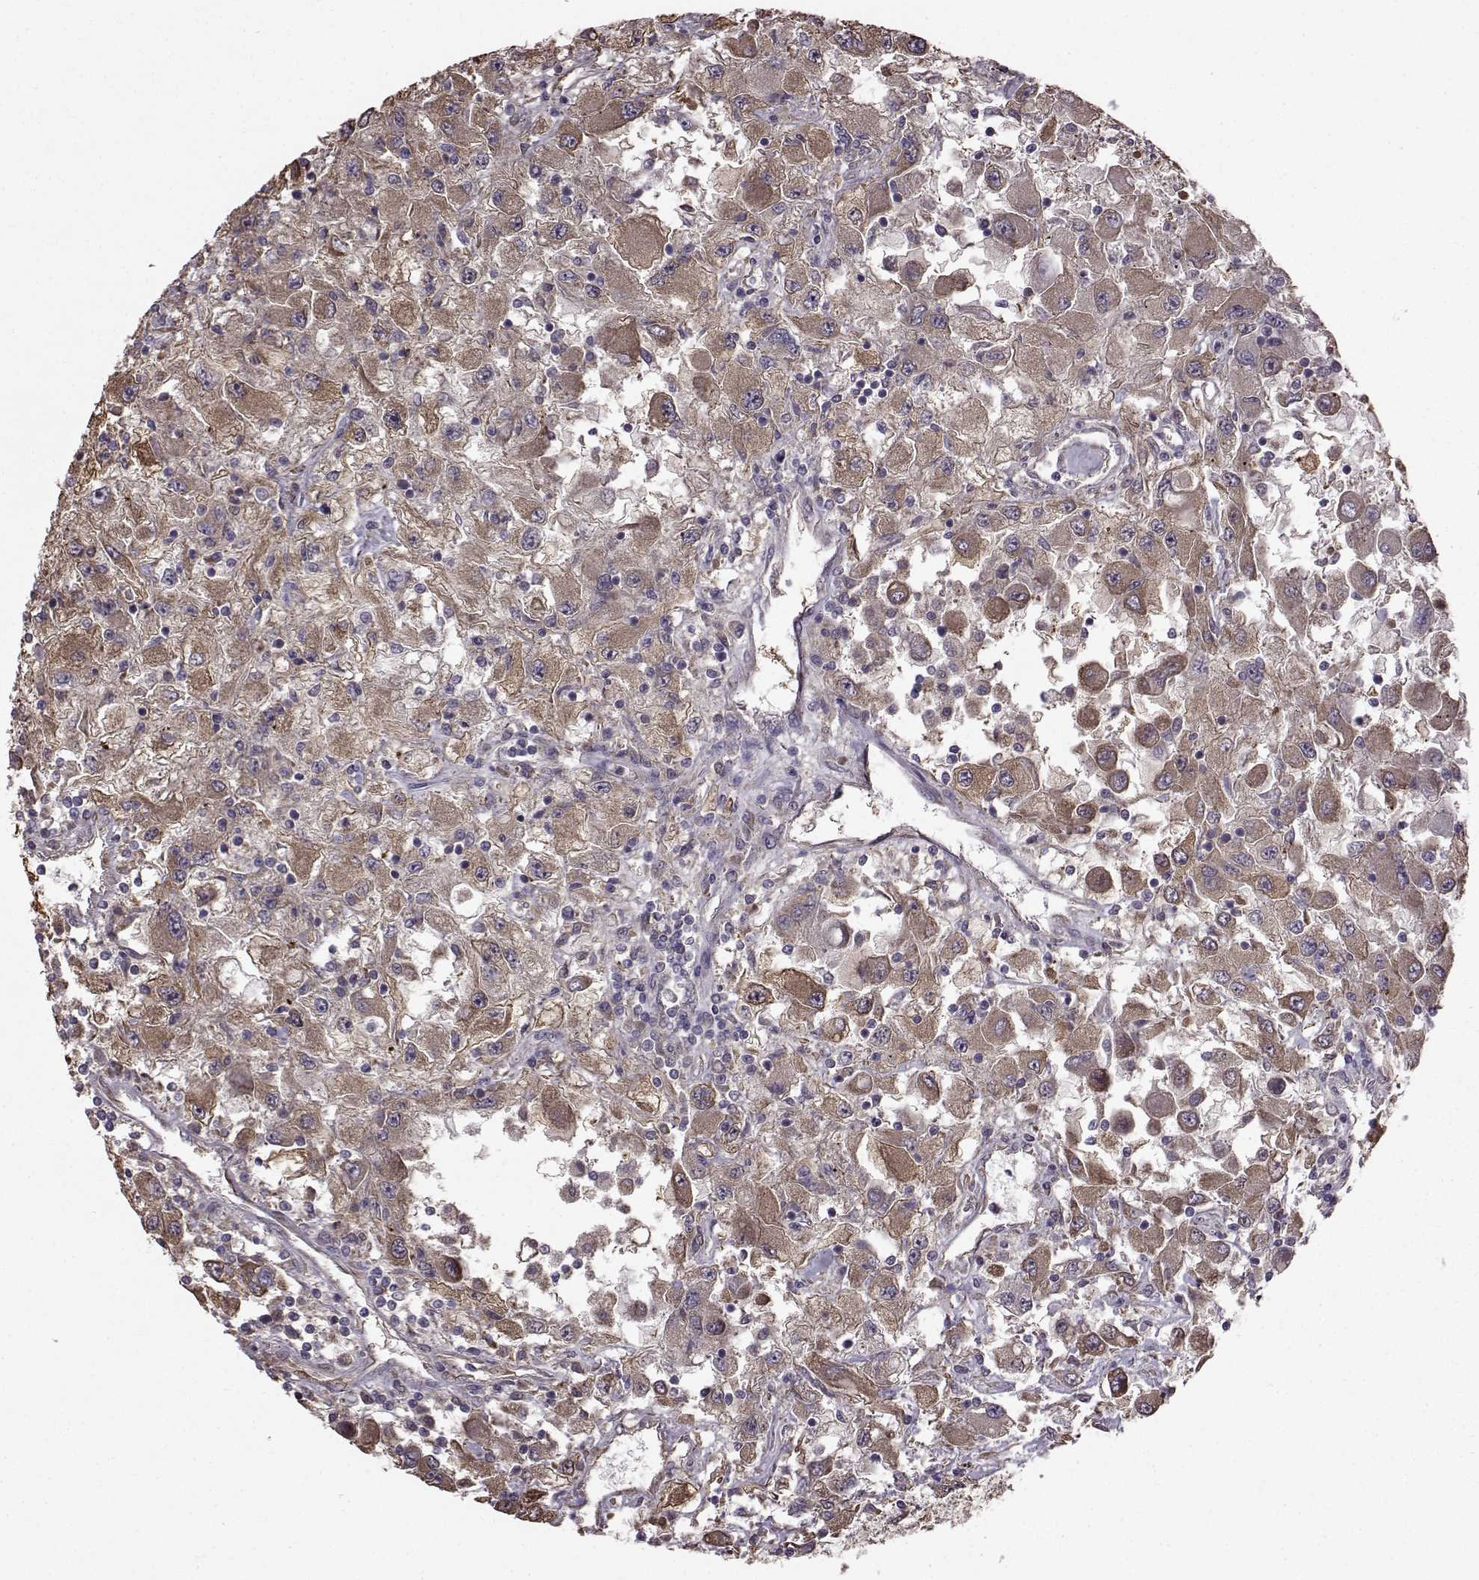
{"staining": {"intensity": "moderate", "quantity": "25%-75%", "location": "cytoplasmic/membranous"}, "tissue": "renal cancer", "cell_type": "Tumor cells", "image_type": "cancer", "snomed": [{"axis": "morphology", "description": "Adenocarcinoma, NOS"}, {"axis": "topography", "description": "Kidney"}], "caption": "IHC micrograph of renal cancer stained for a protein (brown), which shows medium levels of moderate cytoplasmic/membranous staining in approximately 25%-75% of tumor cells.", "gene": "NME1-NME2", "patient": {"sex": "female", "age": 67}}